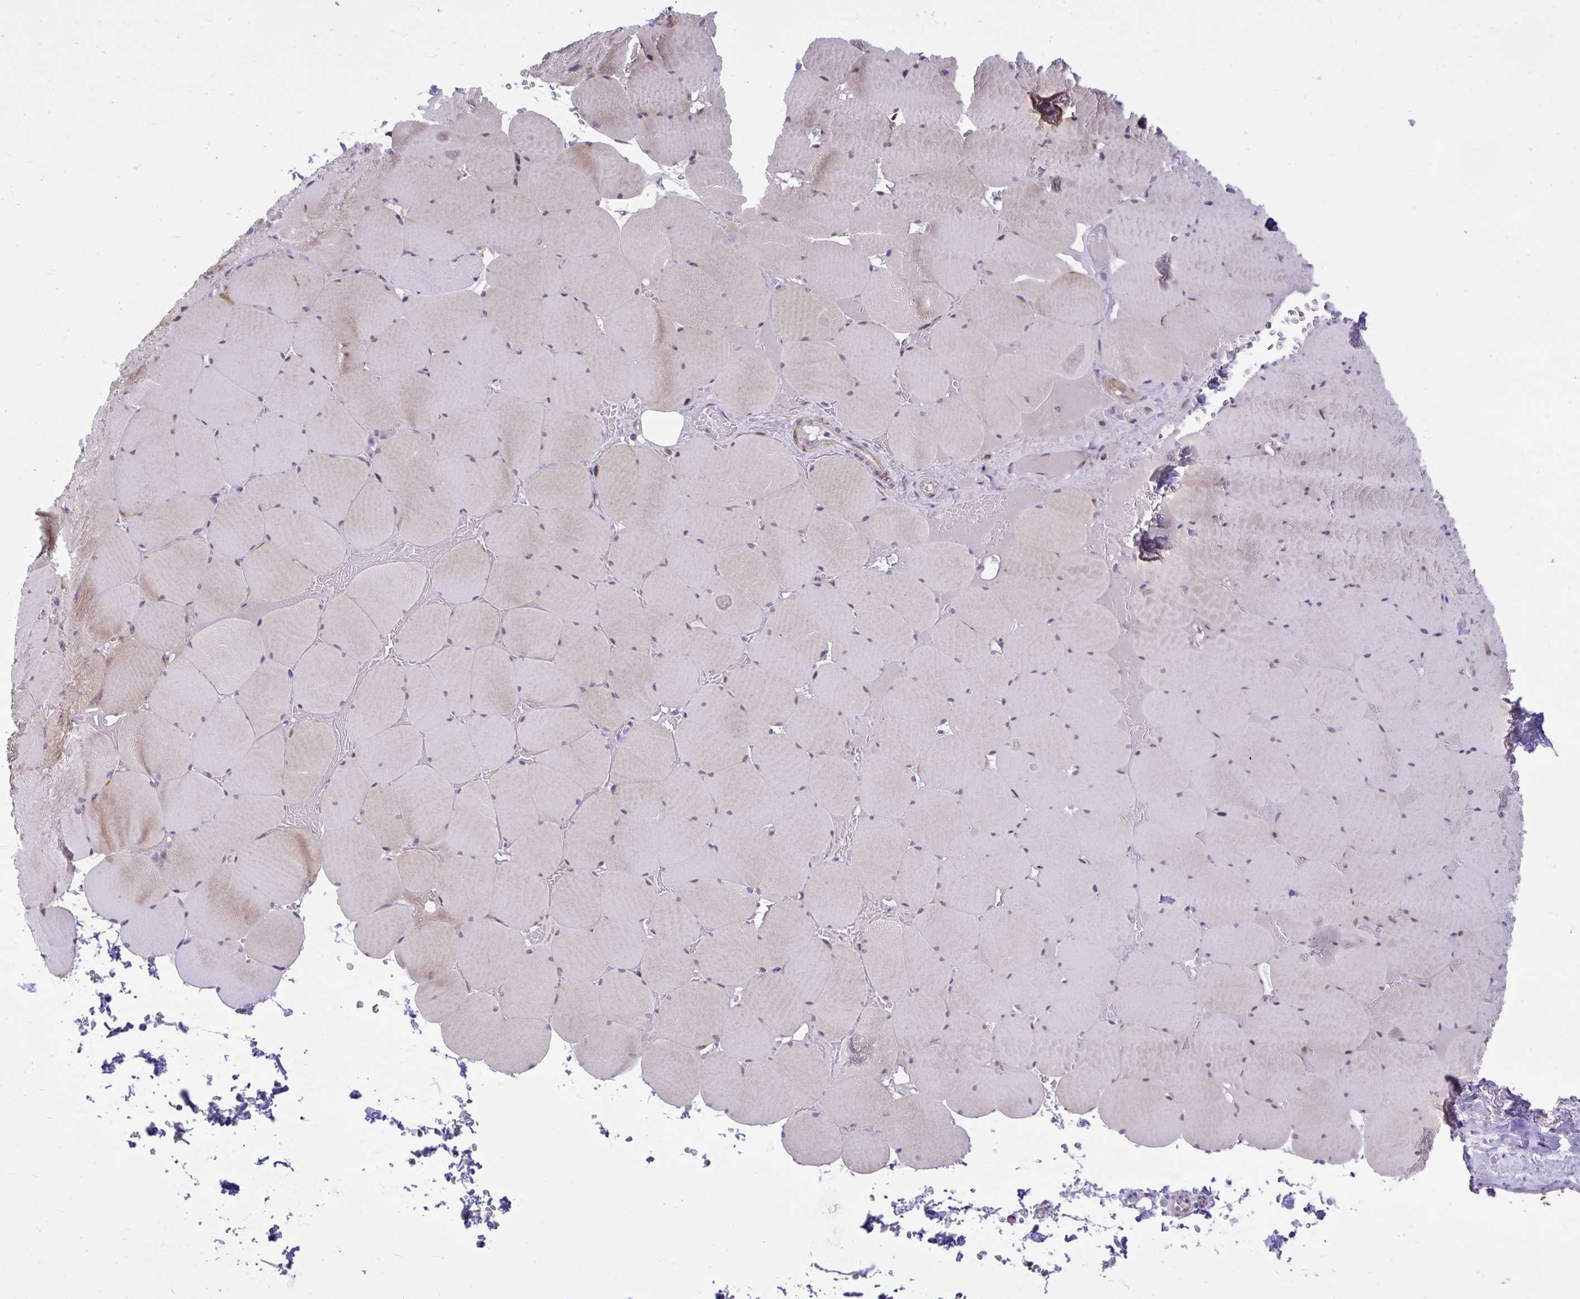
{"staining": {"intensity": "weak", "quantity": "25%-75%", "location": "cytoplasmic/membranous"}, "tissue": "skeletal muscle", "cell_type": "Myocytes", "image_type": "normal", "snomed": [{"axis": "morphology", "description": "Normal tissue, NOS"}, {"axis": "topography", "description": "Skeletal muscle"}, {"axis": "topography", "description": "Head-Neck"}], "caption": "This micrograph shows unremarkable skeletal muscle stained with immunohistochemistry (IHC) to label a protein in brown. The cytoplasmic/membranous of myocytes show weak positivity for the protein. Nuclei are counter-stained blue.", "gene": "GPRIN3", "patient": {"sex": "male", "age": 66}}